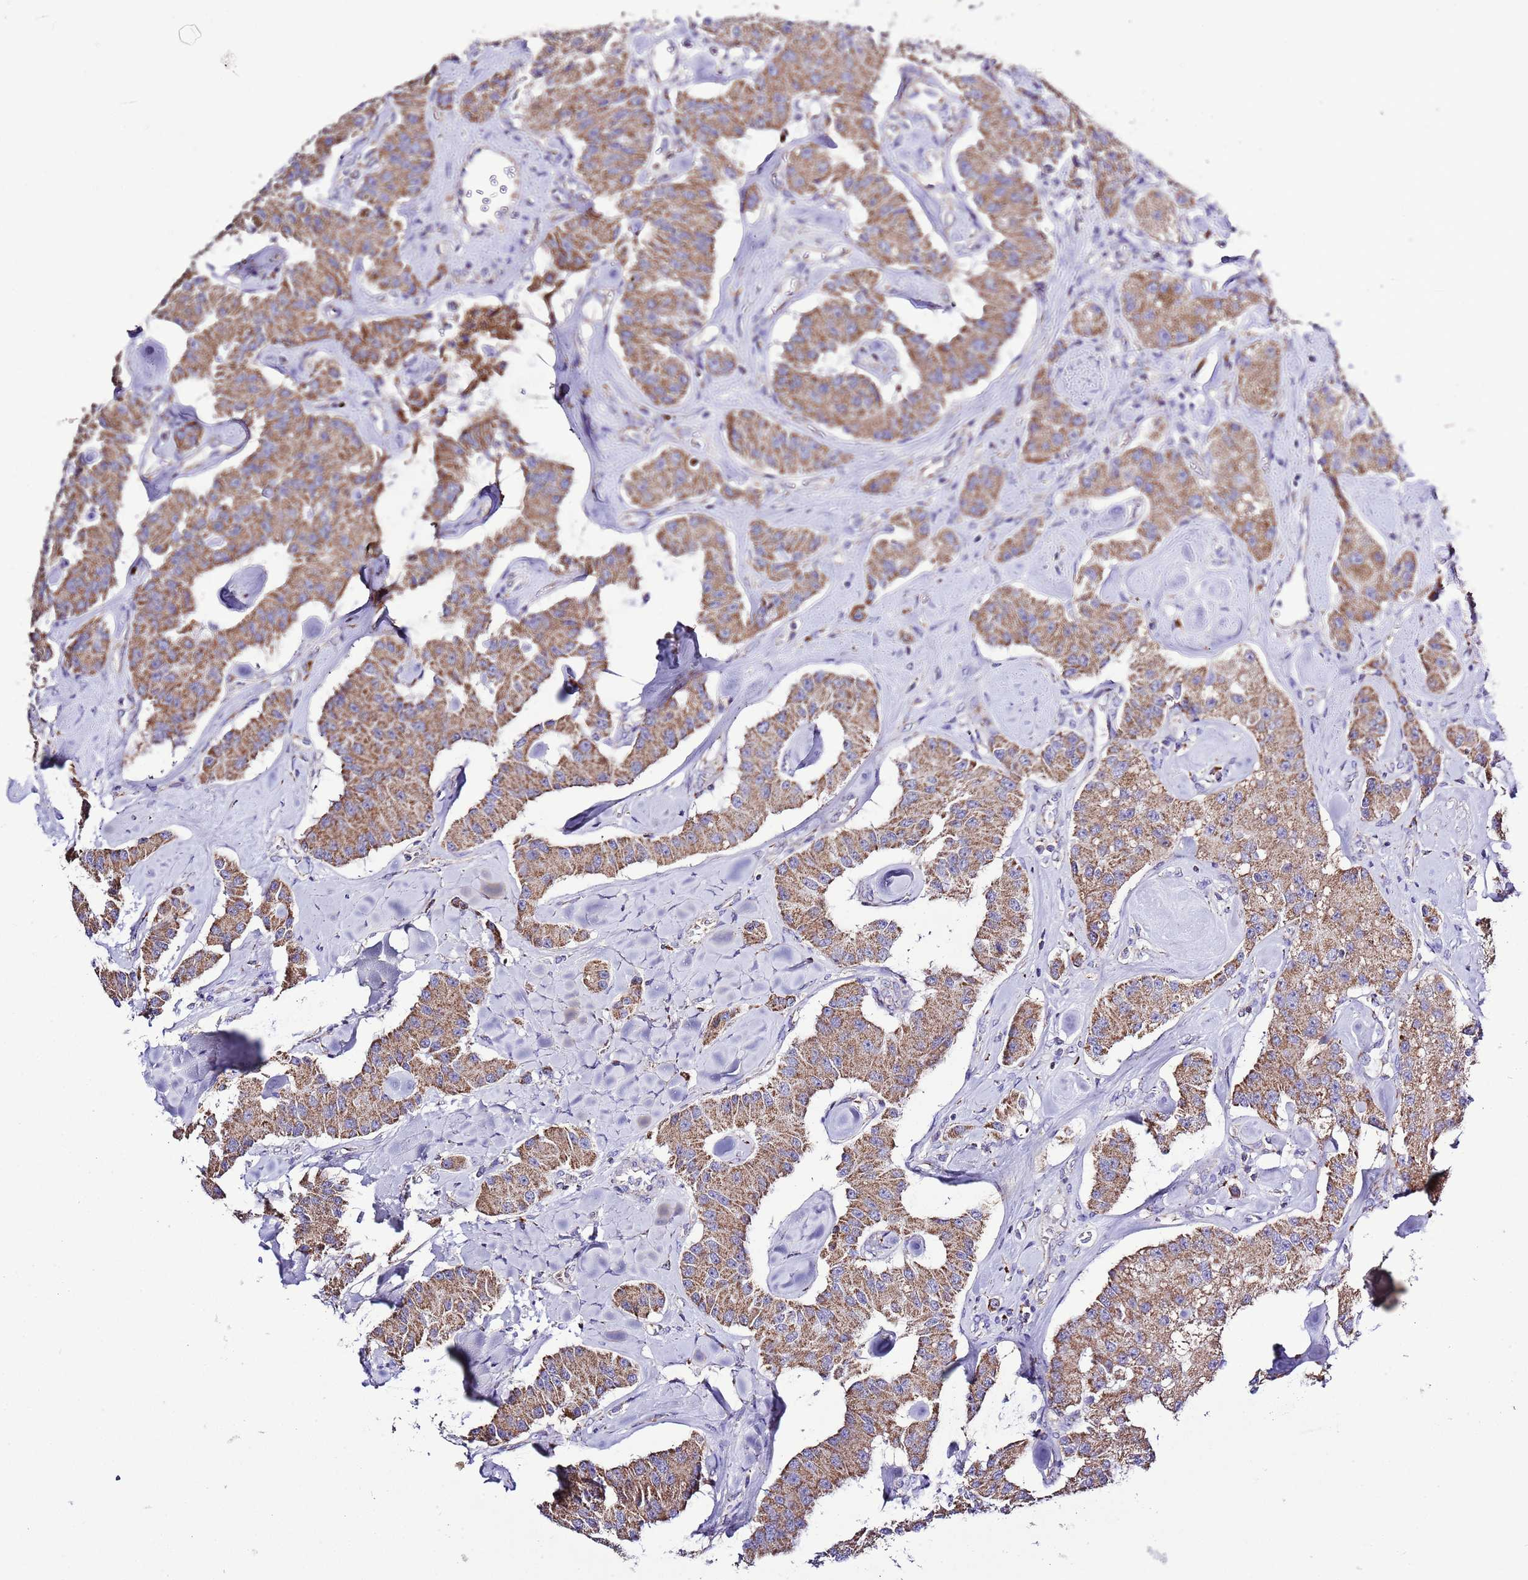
{"staining": {"intensity": "moderate", "quantity": ">75%", "location": "cytoplasmic/membranous"}, "tissue": "carcinoid", "cell_type": "Tumor cells", "image_type": "cancer", "snomed": [{"axis": "morphology", "description": "Carcinoid, malignant, NOS"}, {"axis": "topography", "description": "Pancreas"}], "caption": "Protein staining of carcinoid tissue shows moderate cytoplasmic/membranous expression in about >75% of tumor cells. The staining was performed using DAB (3,3'-diaminobenzidine), with brown indicating positive protein expression. Nuclei are stained blue with hematoxylin.", "gene": "TEKTIP1", "patient": {"sex": "male", "age": 41}}